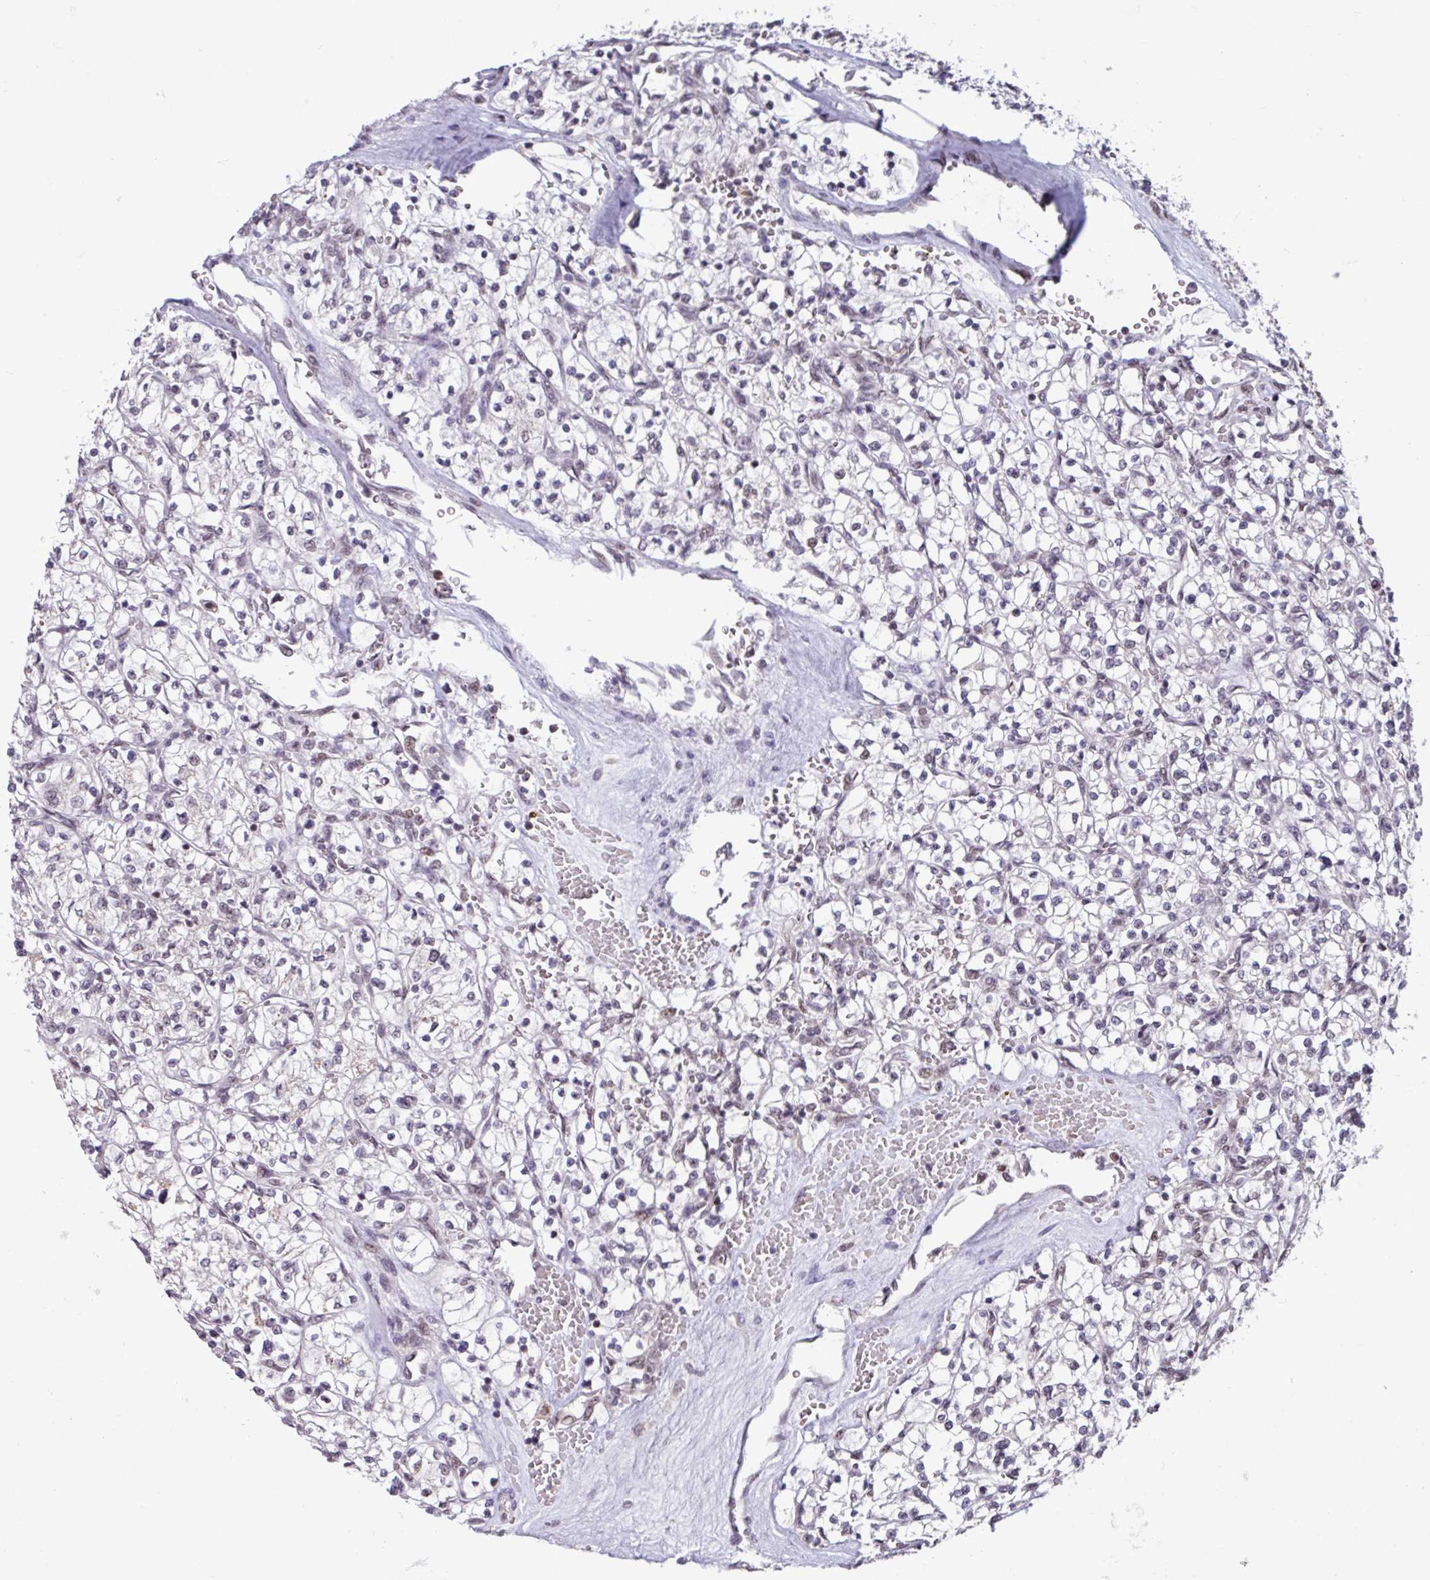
{"staining": {"intensity": "negative", "quantity": "none", "location": "none"}, "tissue": "renal cancer", "cell_type": "Tumor cells", "image_type": "cancer", "snomed": [{"axis": "morphology", "description": "Adenocarcinoma, NOS"}, {"axis": "topography", "description": "Kidney"}], "caption": "Renal adenocarcinoma was stained to show a protein in brown. There is no significant staining in tumor cells.", "gene": "TDG", "patient": {"sex": "female", "age": 64}}